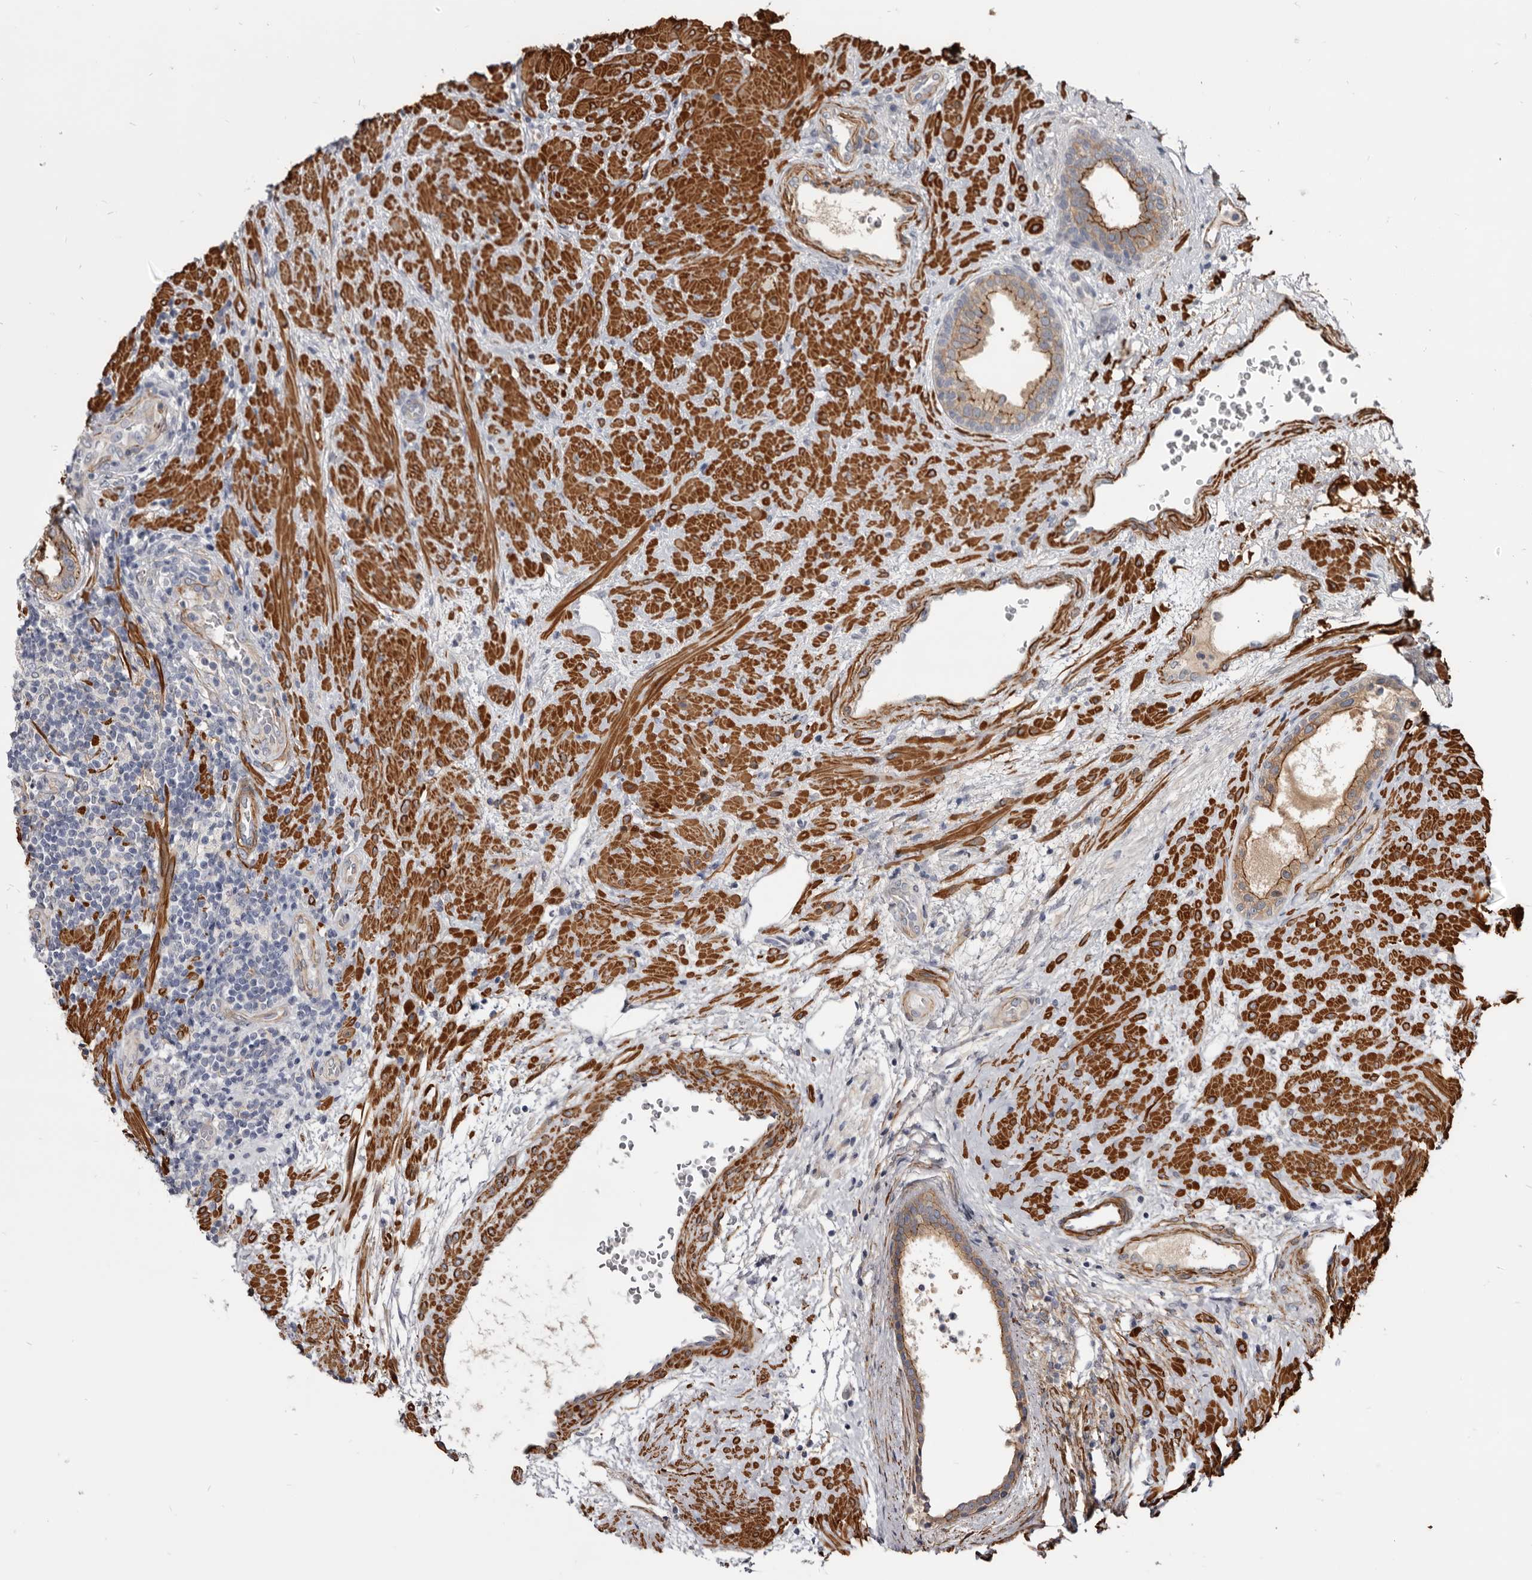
{"staining": {"intensity": "strong", "quantity": "25%-75%", "location": "cytoplasmic/membranous"}, "tissue": "prostate", "cell_type": "Glandular cells", "image_type": "normal", "snomed": [{"axis": "morphology", "description": "Normal tissue, NOS"}, {"axis": "topography", "description": "Prostate"}], "caption": "IHC histopathology image of unremarkable prostate: prostate stained using immunohistochemistry demonstrates high levels of strong protein expression localized specifically in the cytoplasmic/membranous of glandular cells, appearing as a cytoplasmic/membranous brown color.", "gene": "CGN", "patient": {"sex": "male", "age": 76}}